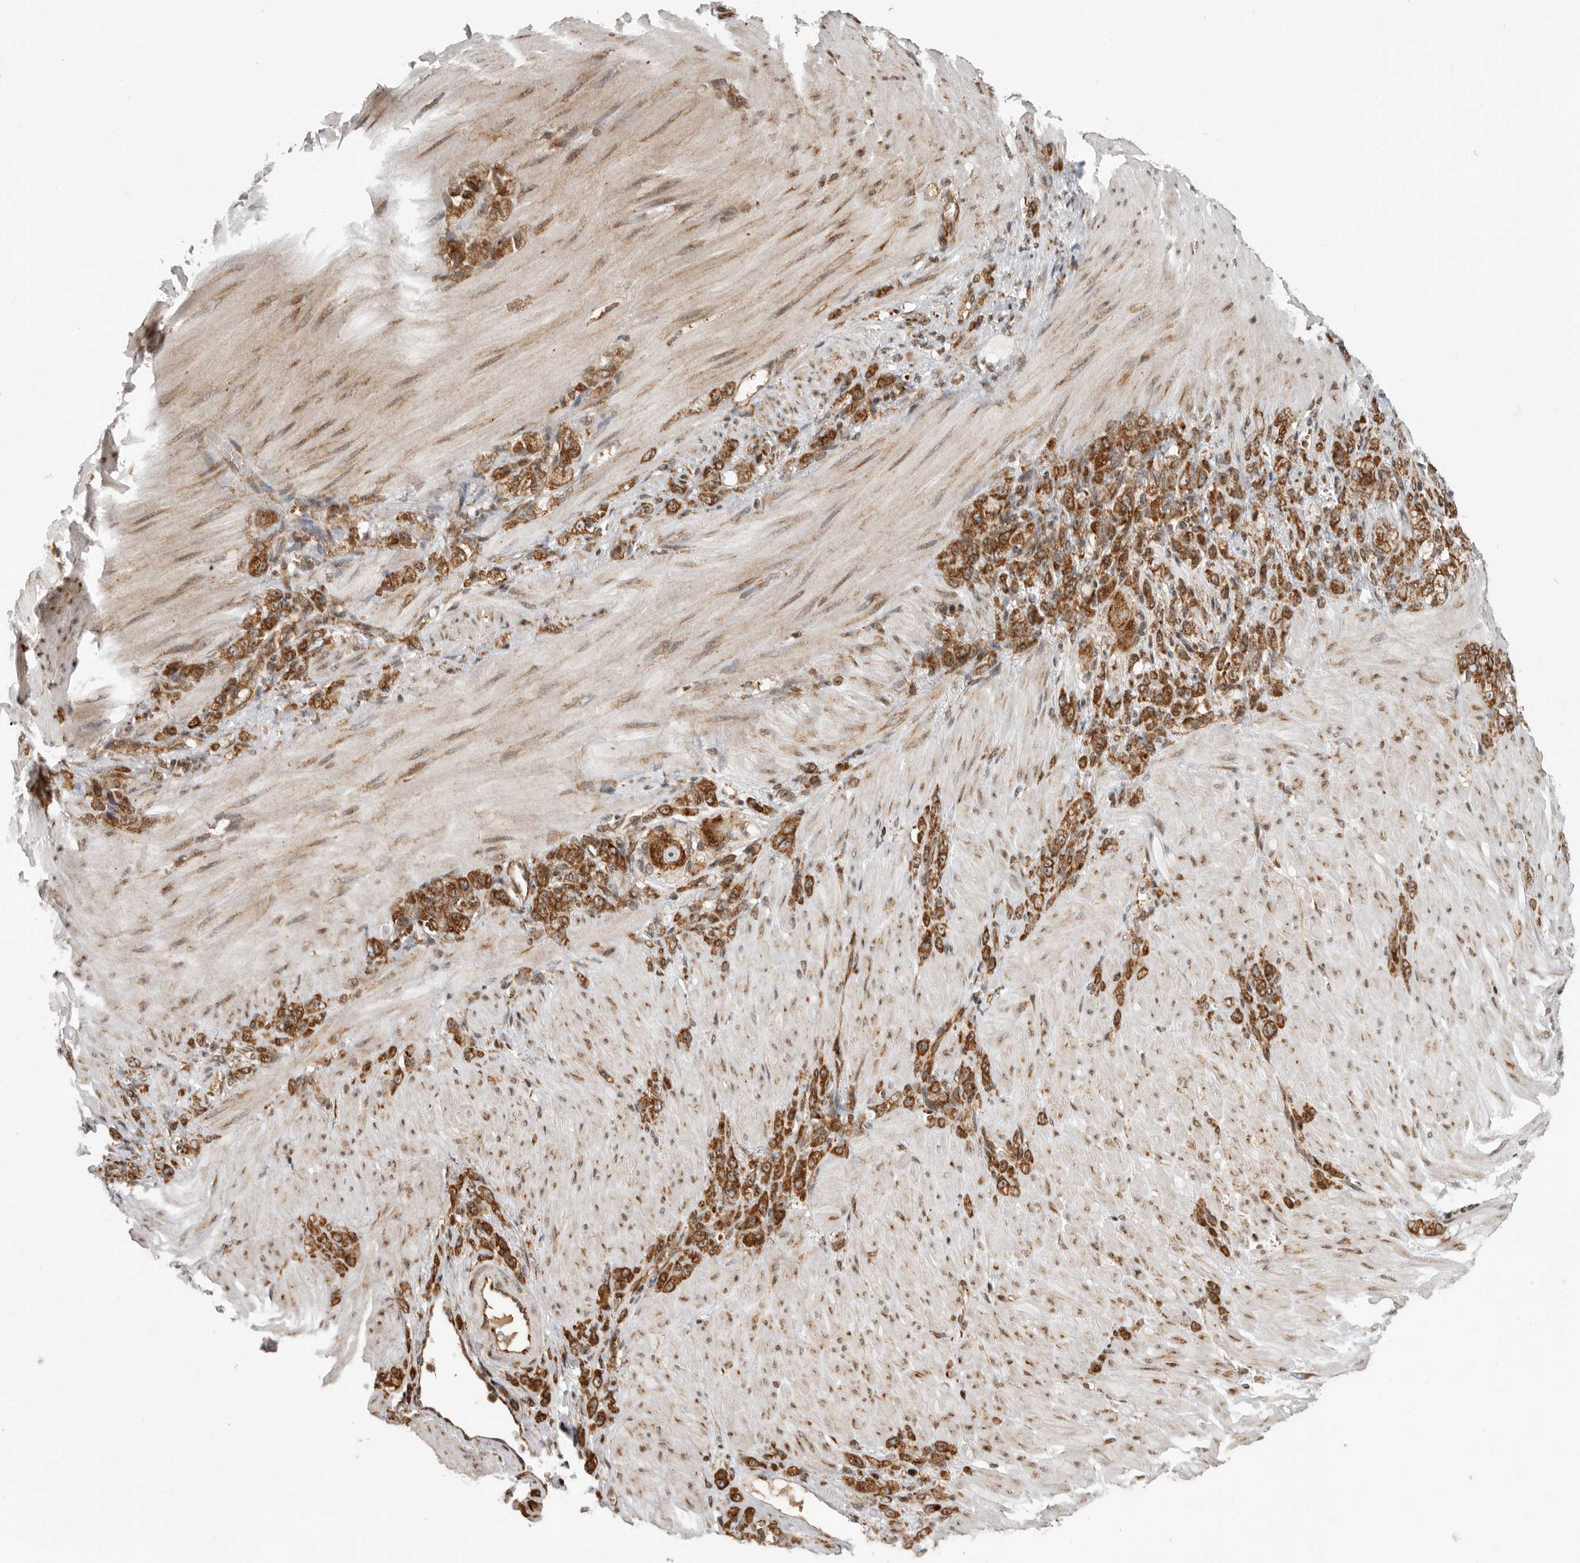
{"staining": {"intensity": "moderate", "quantity": ">75%", "location": "cytoplasmic/membranous"}, "tissue": "stomach cancer", "cell_type": "Tumor cells", "image_type": "cancer", "snomed": [{"axis": "morphology", "description": "Normal tissue, NOS"}, {"axis": "morphology", "description": "Adenocarcinoma, NOS"}, {"axis": "topography", "description": "Stomach"}], "caption": "This is a photomicrograph of immunohistochemistry staining of stomach adenocarcinoma, which shows moderate staining in the cytoplasmic/membranous of tumor cells.", "gene": "FZD3", "patient": {"sex": "male", "age": 82}}